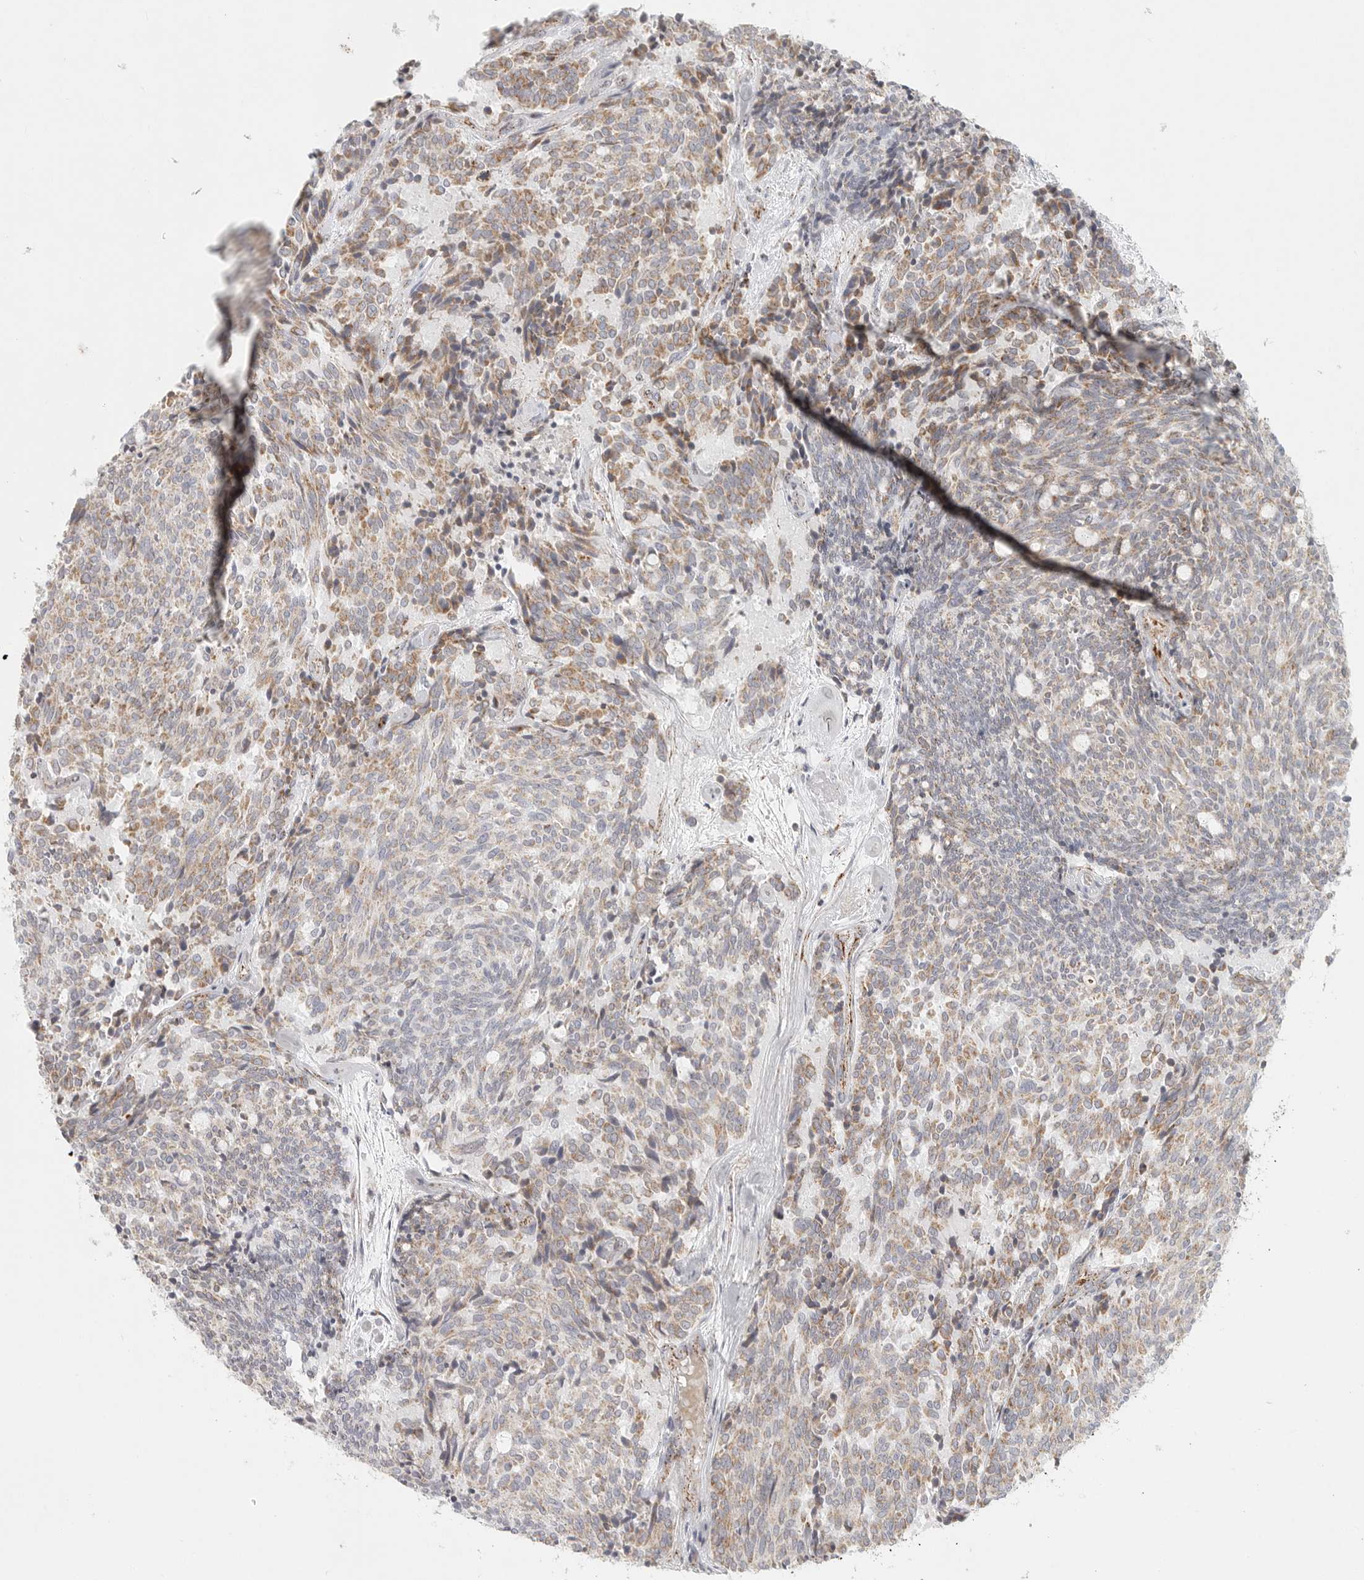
{"staining": {"intensity": "moderate", "quantity": "25%-75%", "location": "cytoplasmic/membranous"}, "tissue": "carcinoid", "cell_type": "Tumor cells", "image_type": "cancer", "snomed": [{"axis": "morphology", "description": "Carcinoid, malignant, NOS"}, {"axis": "topography", "description": "Pancreas"}], "caption": "This photomicrograph shows malignant carcinoid stained with immunohistochemistry (IHC) to label a protein in brown. The cytoplasmic/membranous of tumor cells show moderate positivity for the protein. Nuclei are counter-stained blue.", "gene": "SLC25A26", "patient": {"sex": "female", "age": 54}}